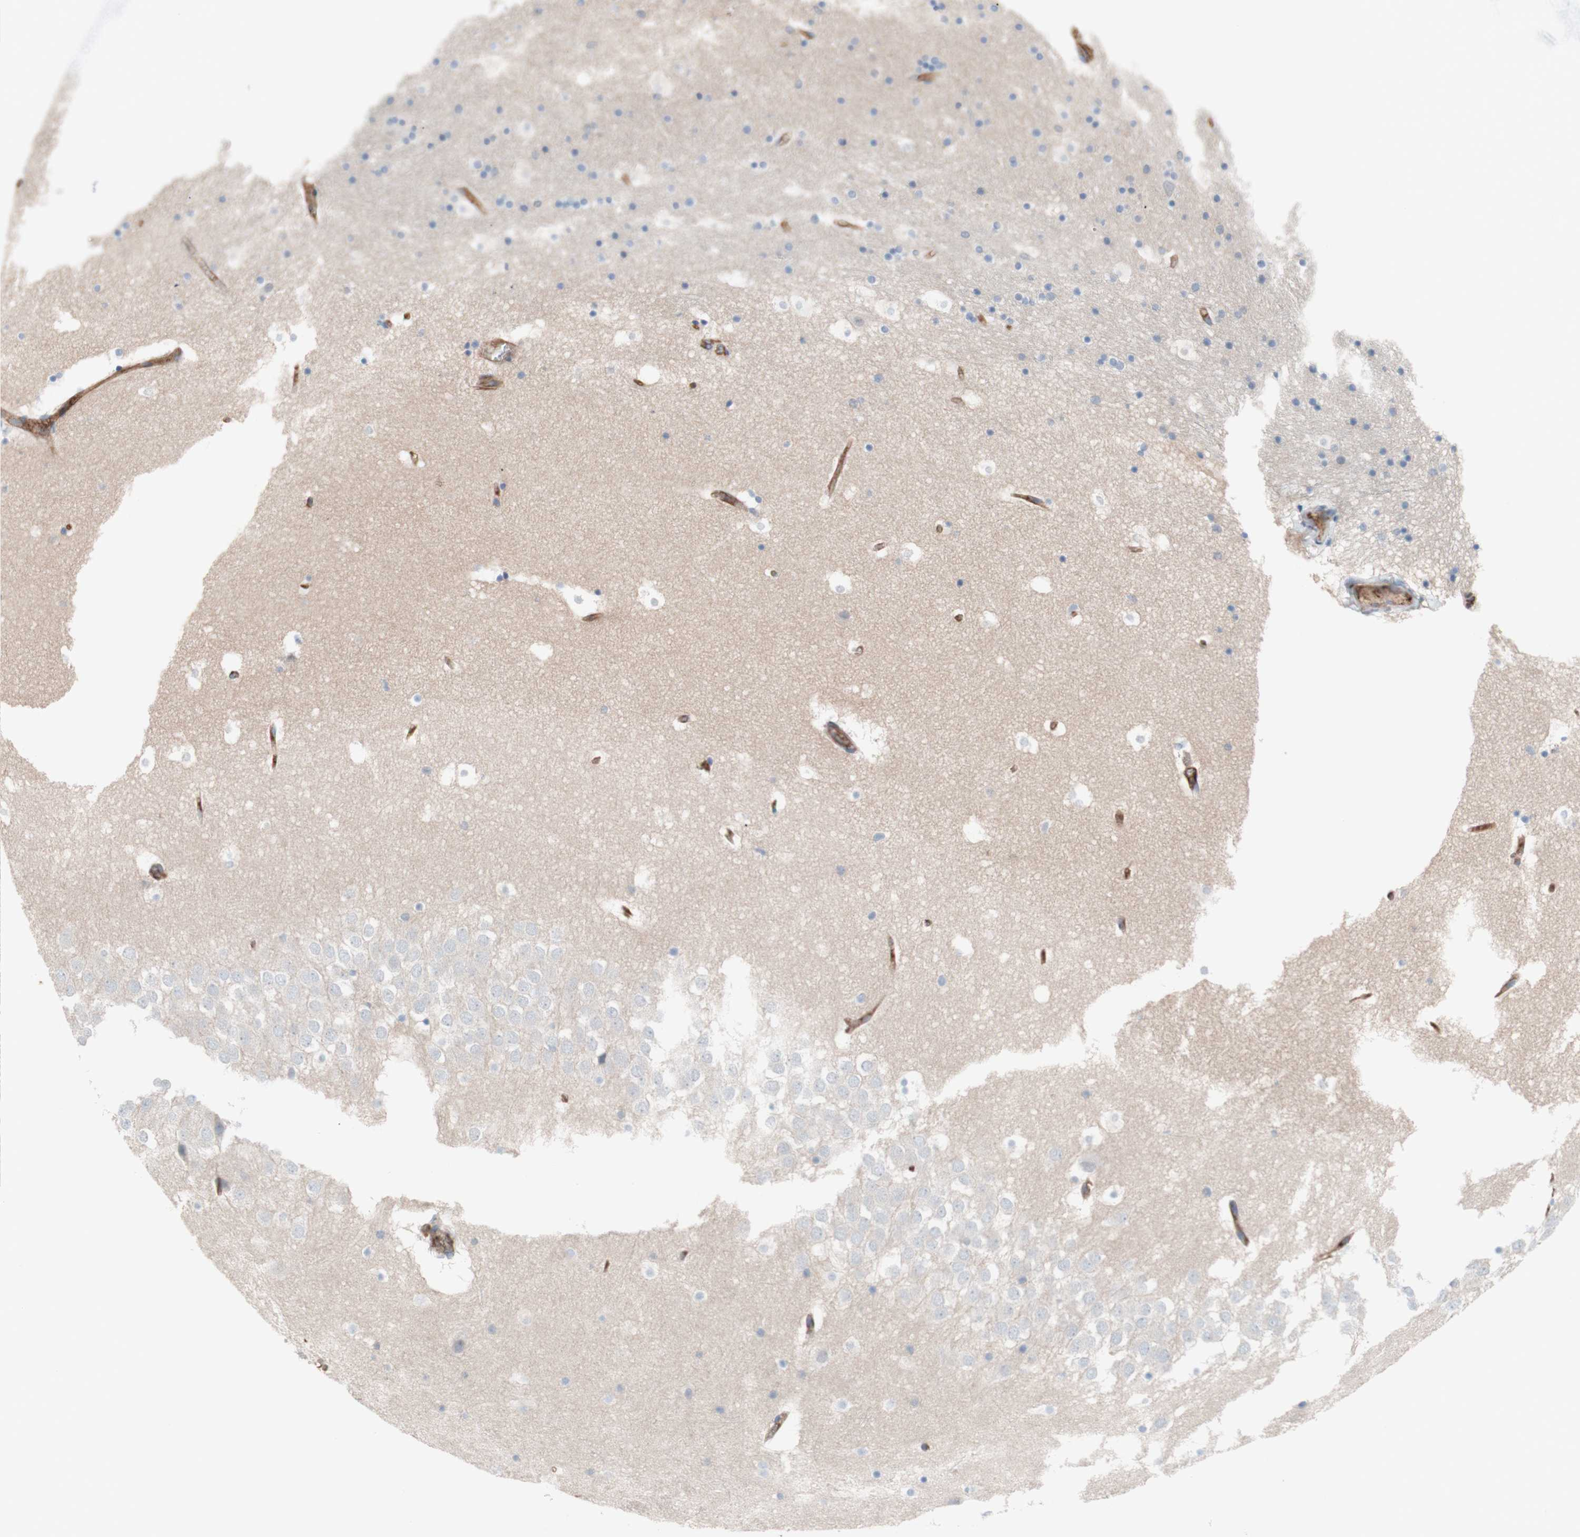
{"staining": {"intensity": "negative", "quantity": "none", "location": "none"}, "tissue": "hippocampus", "cell_type": "Glial cells", "image_type": "normal", "snomed": [{"axis": "morphology", "description": "Normal tissue, NOS"}, {"axis": "topography", "description": "Hippocampus"}], "caption": "Hippocampus stained for a protein using immunohistochemistry shows no staining glial cells.", "gene": "CD46", "patient": {"sex": "male", "age": 45}}